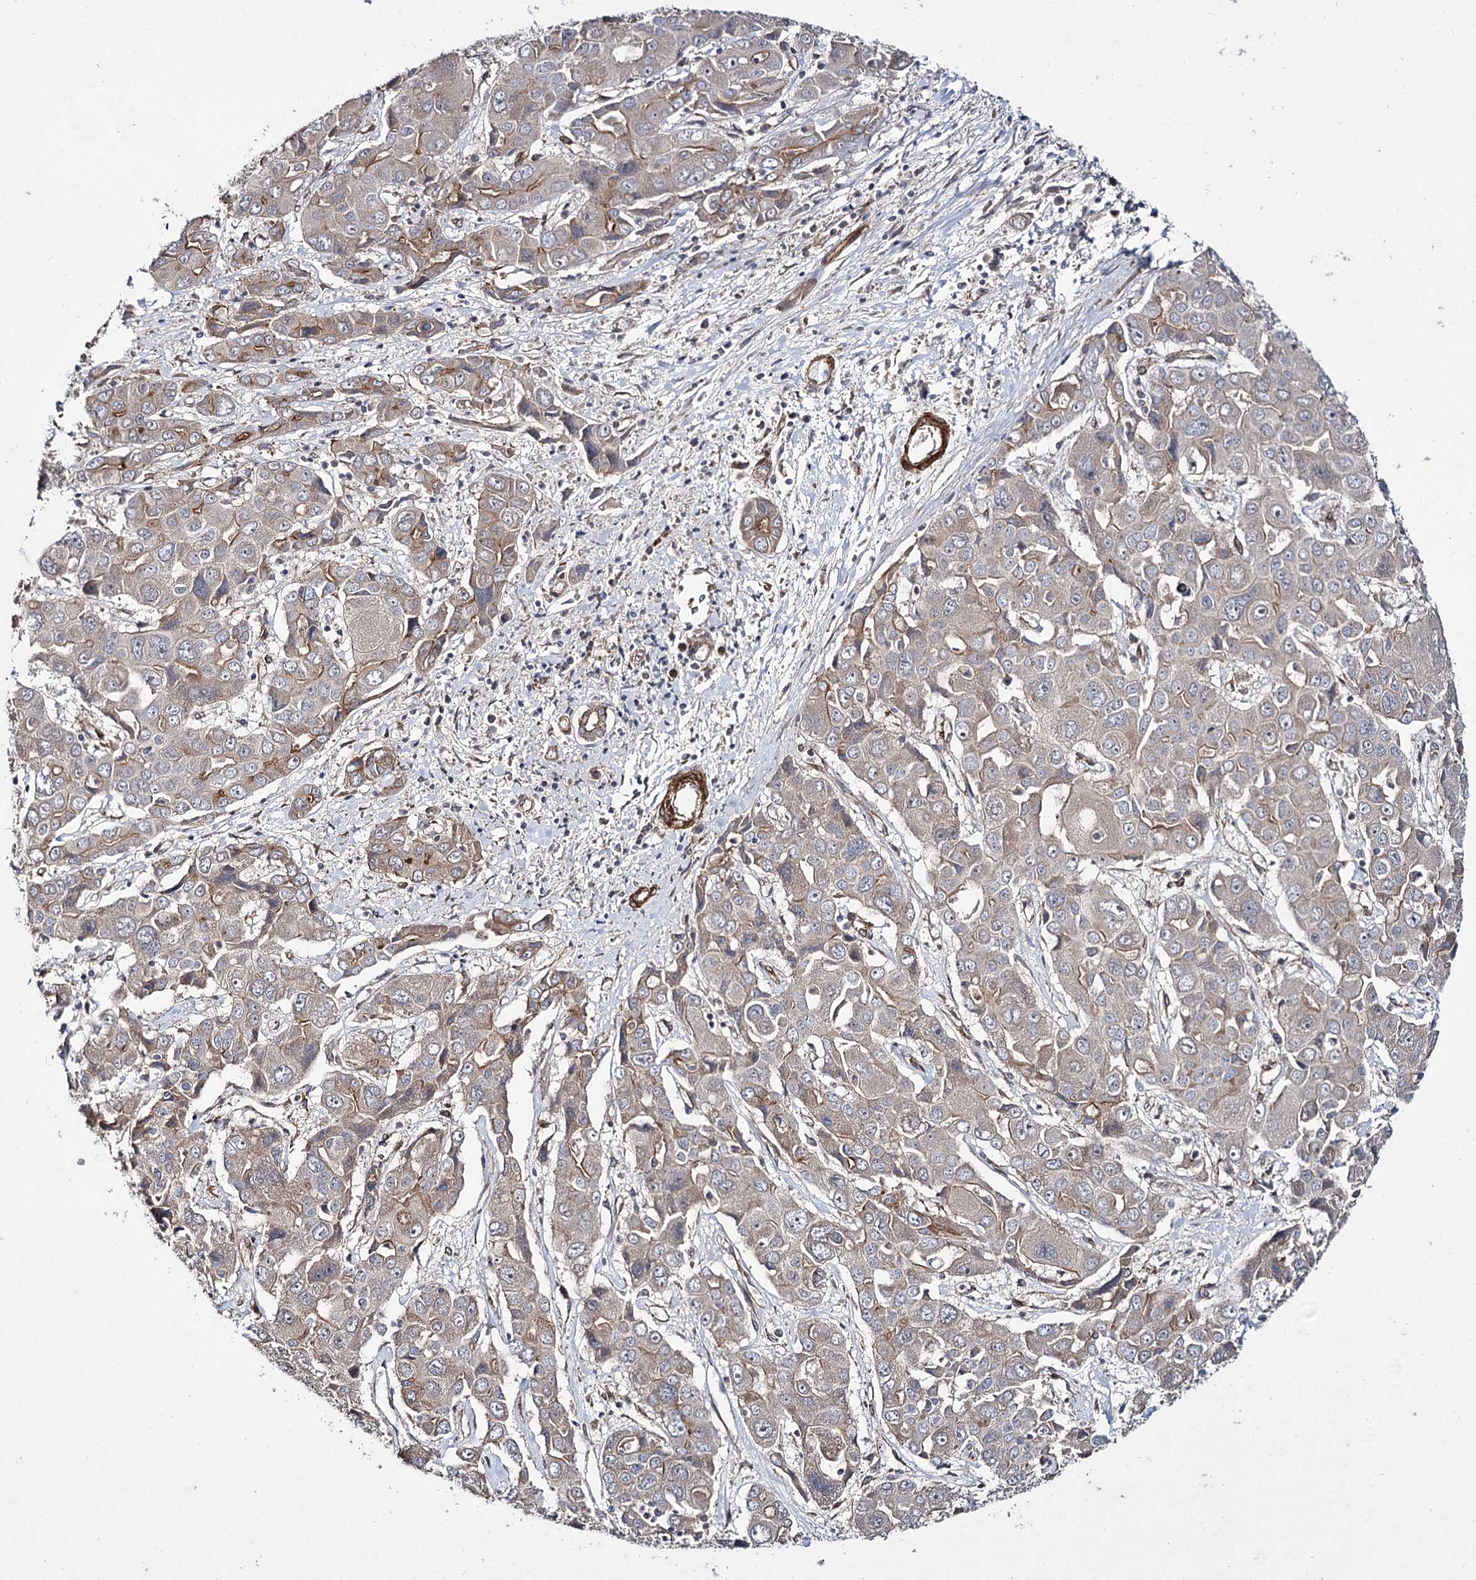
{"staining": {"intensity": "moderate", "quantity": "<25%", "location": "cytoplasmic/membranous"}, "tissue": "liver cancer", "cell_type": "Tumor cells", "image_type": "cancer", "snomed": [{"axis": "morphology", "description": "Cholangiocarcinoma"}, {"axis": "topography", "description": "Liver"}], "caption": "Liver cancer was stained to show a protein in brown. There is low levels of moderate cytoplasmic/membranous expression in approximately <25% of tumor cells.", "gene": "MYO1C", "patient": {"sex": "male", "age": 67}}